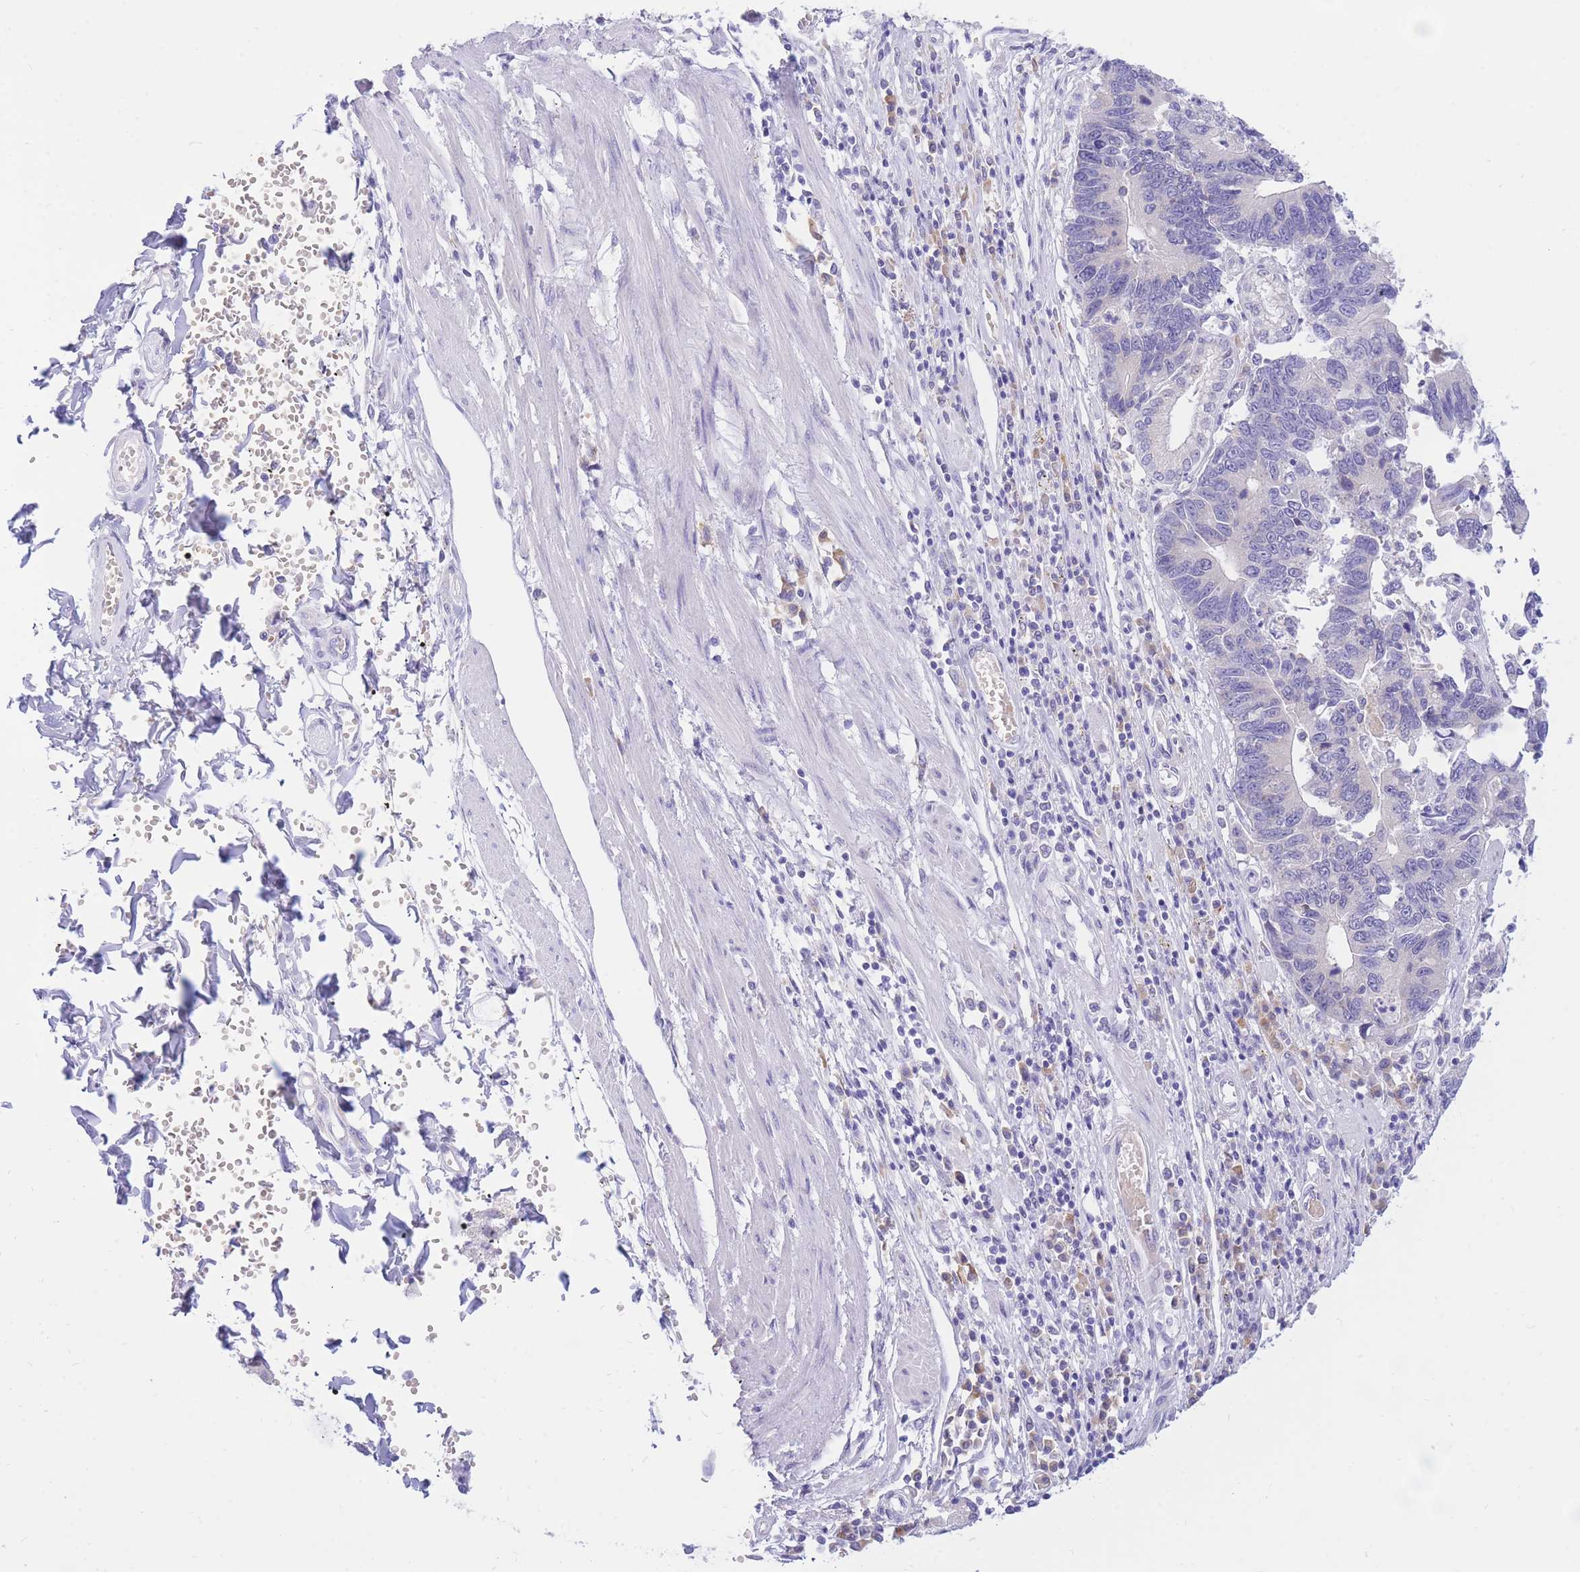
{"staining": {"intensity": "negative", "quantity": "none", "location": "none"}, "tissue": "stomach cancer", "cell_type": "Tumor cells", "image_type": "cancer", "snomed": [{"axis": "morphology", "description": "Adenocarcinoma, NOS"}, {"axis": "topography", "description": "Stomach"}], "caption": "Immunohistochemistry (IHC) of stomach cancer (adenocarcinoma) shows no expression in tumor cells.", "gene": "SSUH2", "patient": {"sex": "male", "age": 59}}